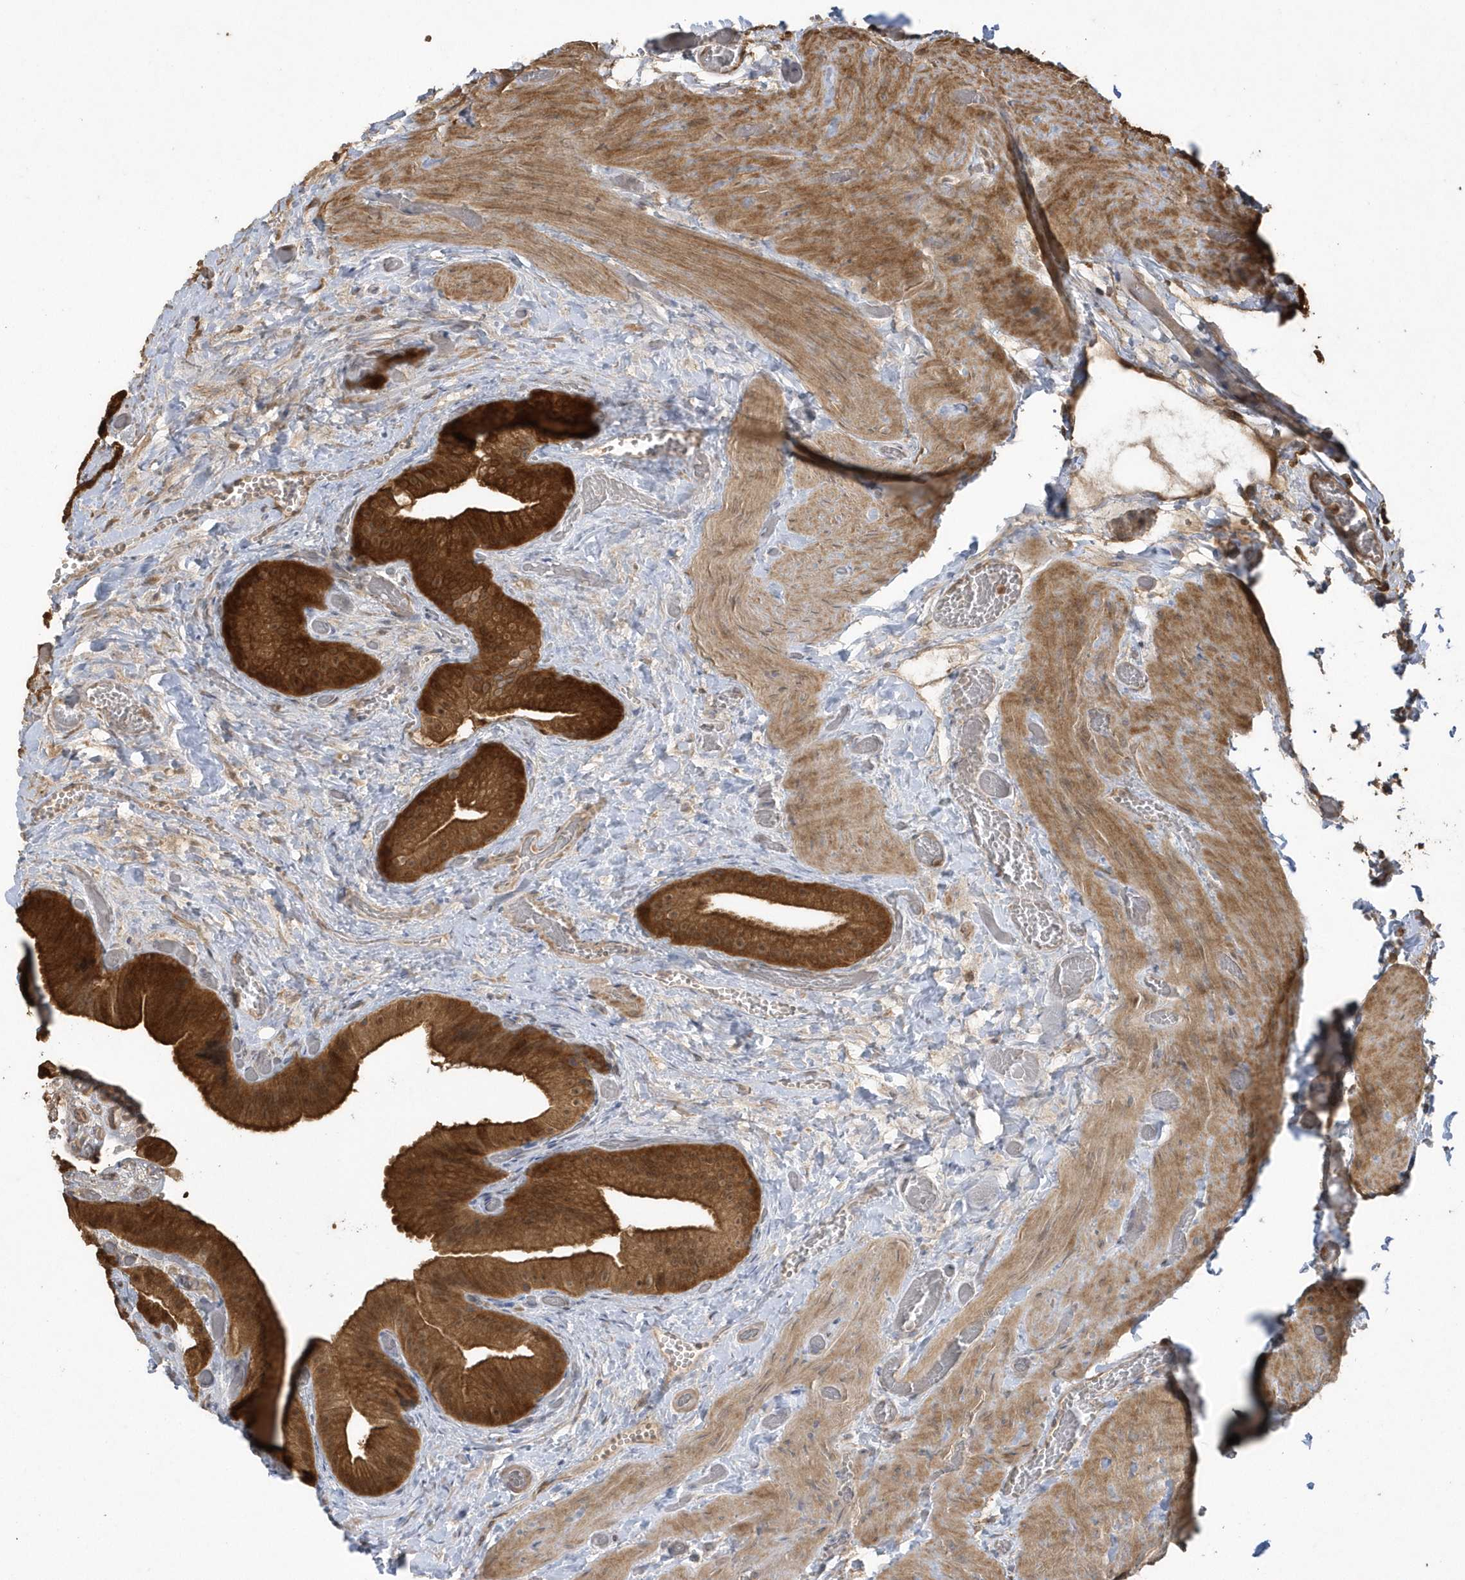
{"staining": {"intensity": "strong", "quantity": ">75%", "location": "cytoplasmic/membranous,nuclear"}, "tissue": "gallbladder", "cell_type": "Glandular cells", "image_type": "normal", "snomed": [{"axis": "morphology", "description": "Normal tissue, NOS"}, {"axis": "topography", "description": "Gallbladder"}], "caption": "Human gallbladder stained with a brown dye displays strong cytoplasmic/membranous,nuclear positive positivity in about >75% of glandular cells.", "gene": "HNMT", "patient": {"sex": "female", "age": 64}}